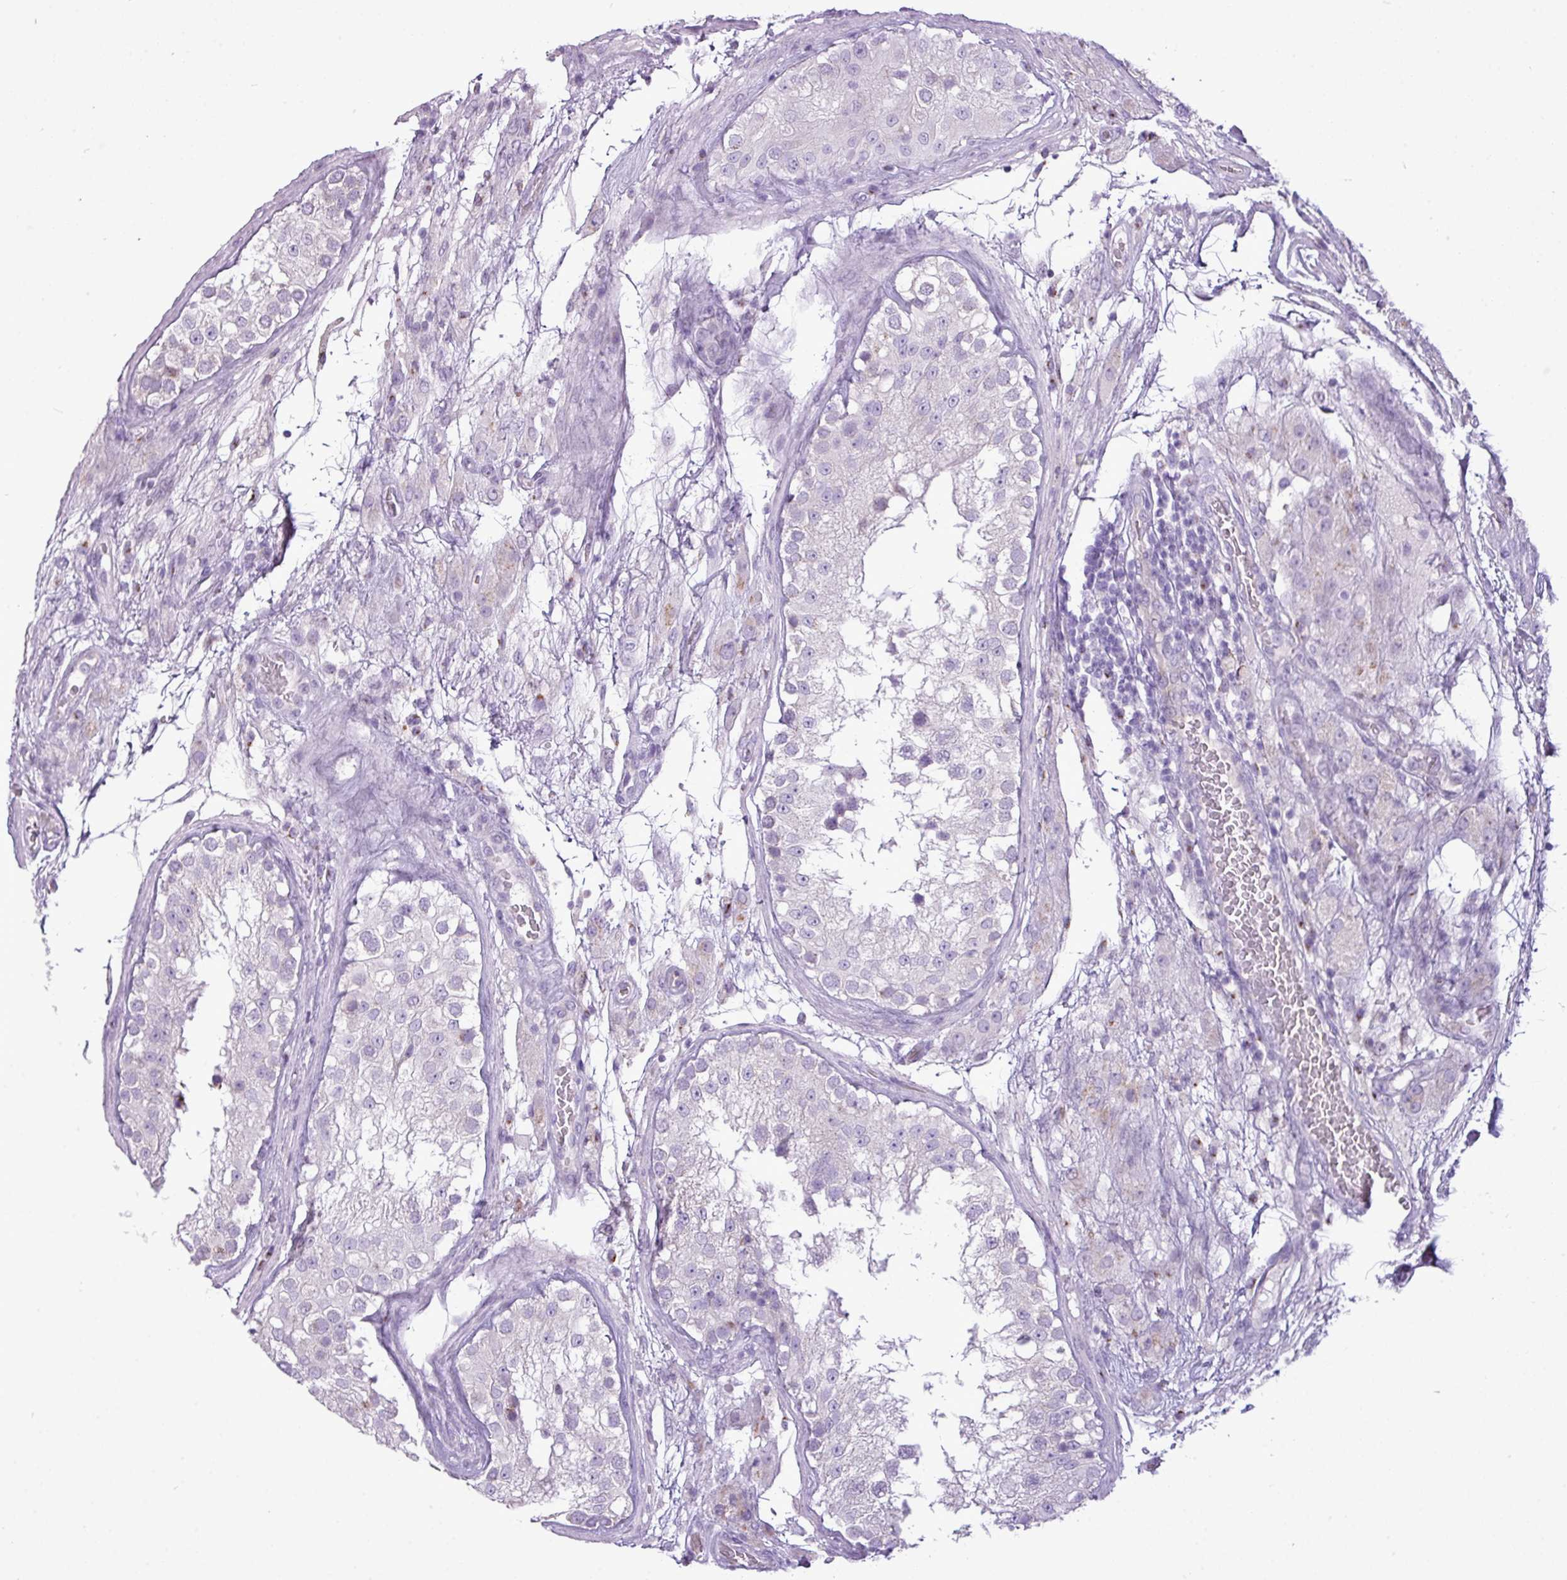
{"staining": {"intensity": "negative", "quantity": "none", "location": "none"}, "tissue": "testis", "cell_type": "Cells in seminiferous ducts", "image_type": "normal", "snomed": [{"axis": "morphology", "description": "Normal tissue, NOS"}, {"axis": "topography", "description": "Testis"}], "caption": "Immunohistochemistry photomicrograph of unremarkable human testis stained for a protein (brown), which demonstrates no expression in cells in seminiferous ducts. Nuclei are stained in blue.", "gene": "FAM43A", "patient": {"sex": "male", "age": 26}}